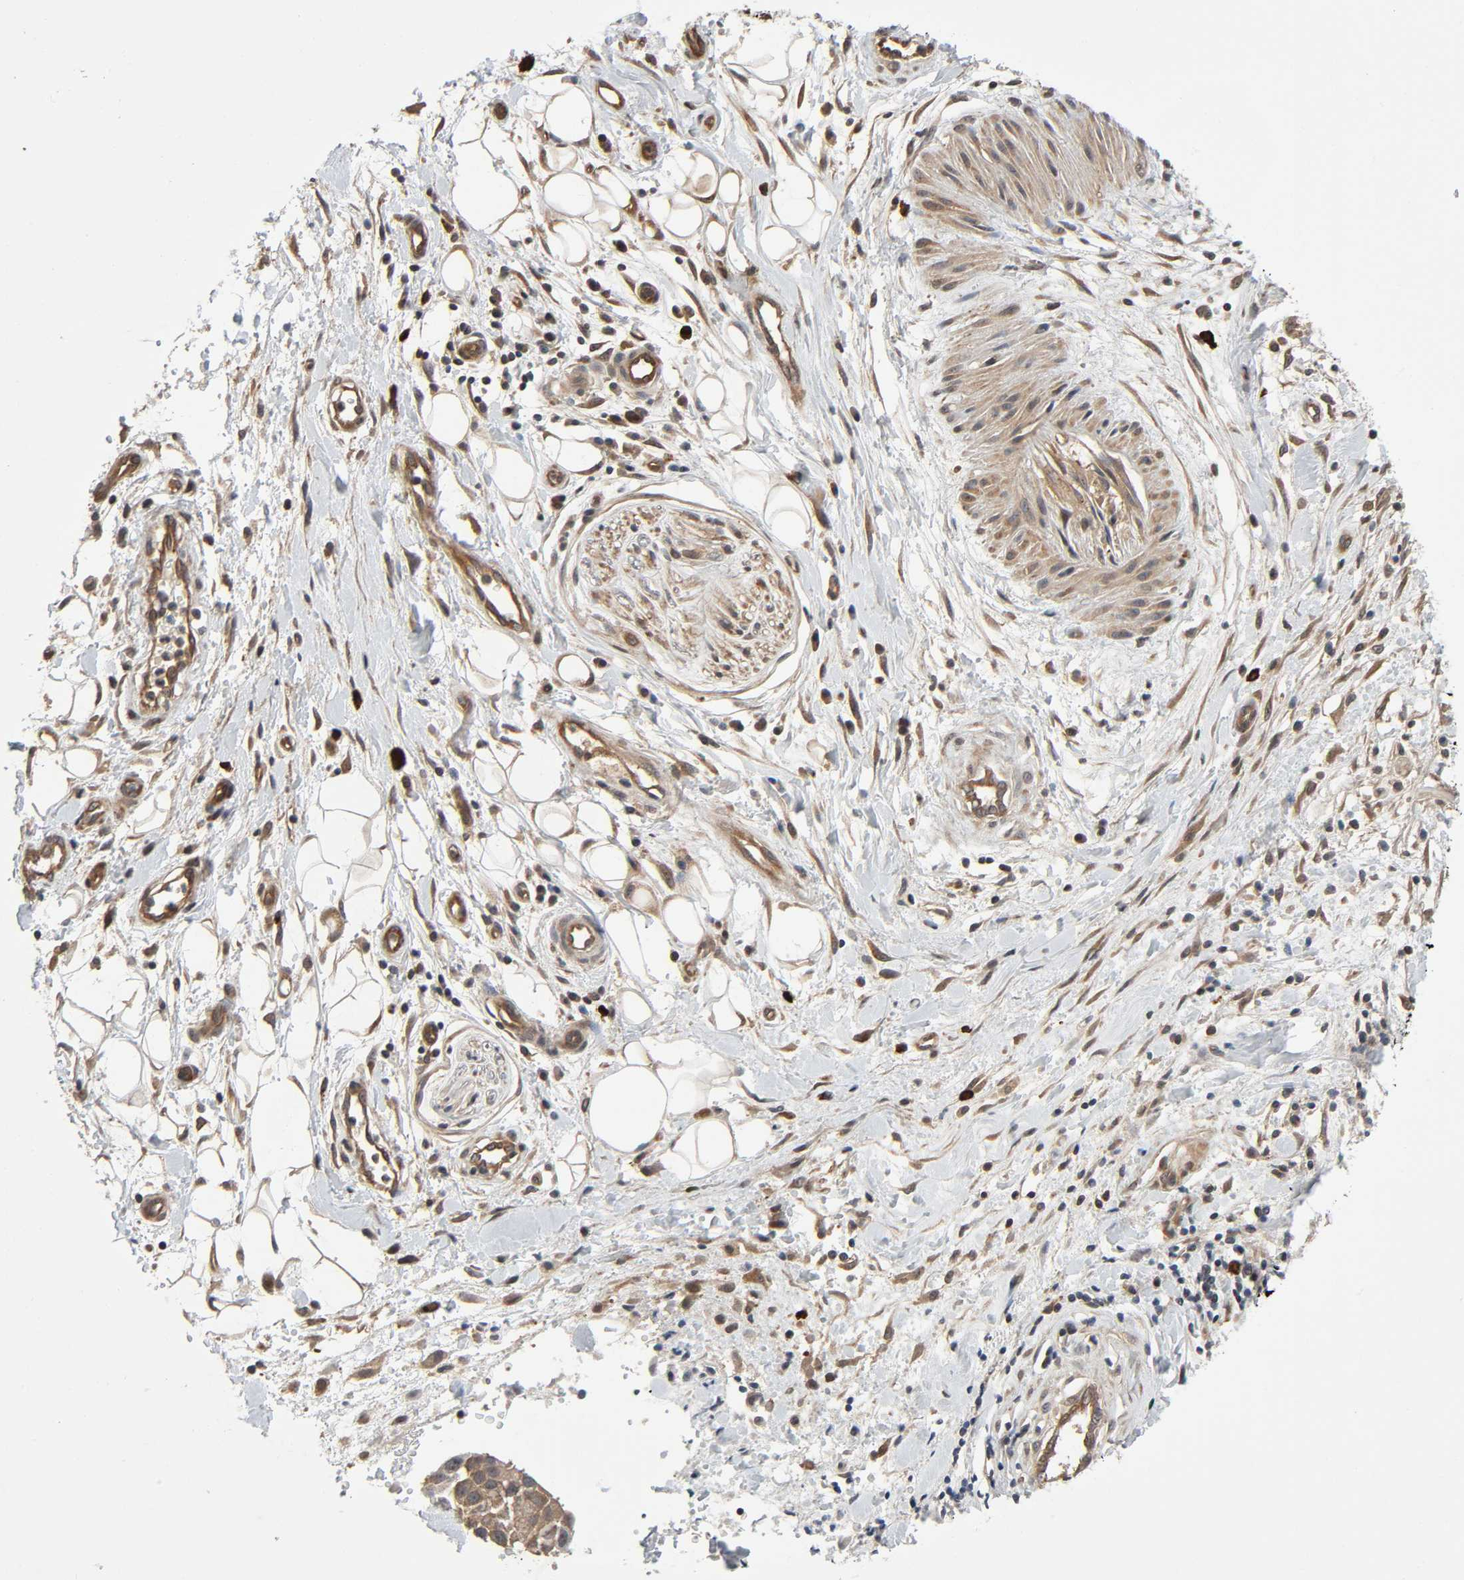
{"staining": {"intensity": "moderate", "quantity": ">75%", "location": "cytoplasmic/membranous"}, "tissue": "pancreatic cancer", "cell_type": "Tumor cells", "image_type": "cancer", "snomed": [{"axis": "morphology", "description": "Adenocarcinoma, NOS"}, {"axis": "topography", "description": "Pancreas"}], "caption": "Immunohistochemical staining of human pancreatic adenocarcinoma displays medium levels of moderate cytoplasmic/membranous expression in approximately >75% of tumor cells.", "gene": "PPP2R1B", "patient": {"sex": "female", "age": 60}}